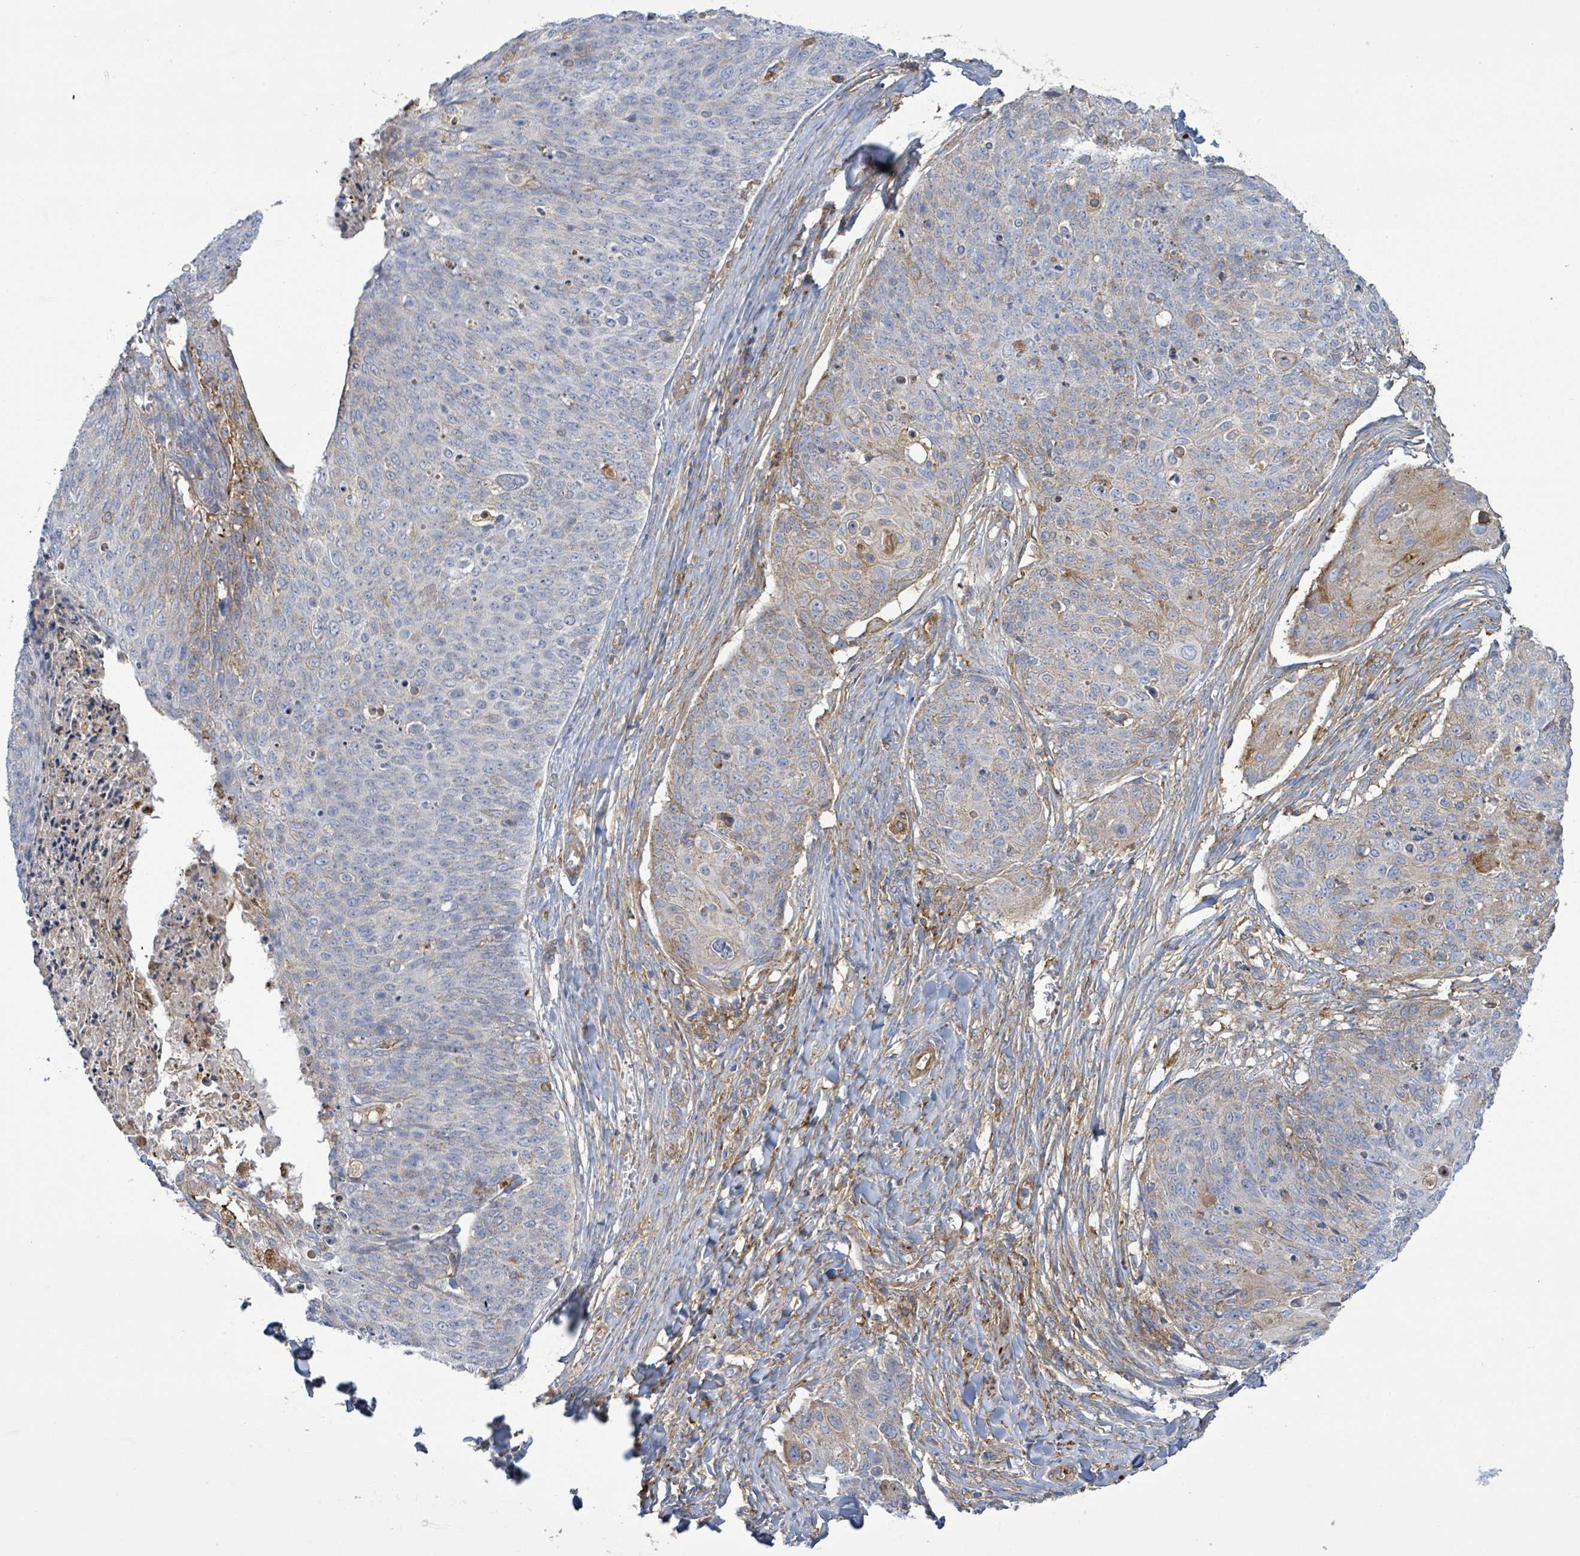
{"staining": {"intensity": "moderate", "quantity": "<25%", "location": "cytoplasmic/membranous"}, "tissue": "skin cancer", "cell_type": "Tumor cells", "image_type": "cancer", "snomed": [{"axis": "morphology", "description": "Squamous cell carcinoma, NOS"}, {"axis": "topography", "description": "Skin"}, {"axis": "topography", "description": "Vulva"}], "caption": "Immunohistochemical staining of human skin cancer shows low levels of moderate cytoplasmic/membranous expression in approximately <25% of tumor cells. (DAB IHC with brightfield microscopy, high magnification).", "gene": "EGFL7", "patient": {"sex": "female", "age": 85}}